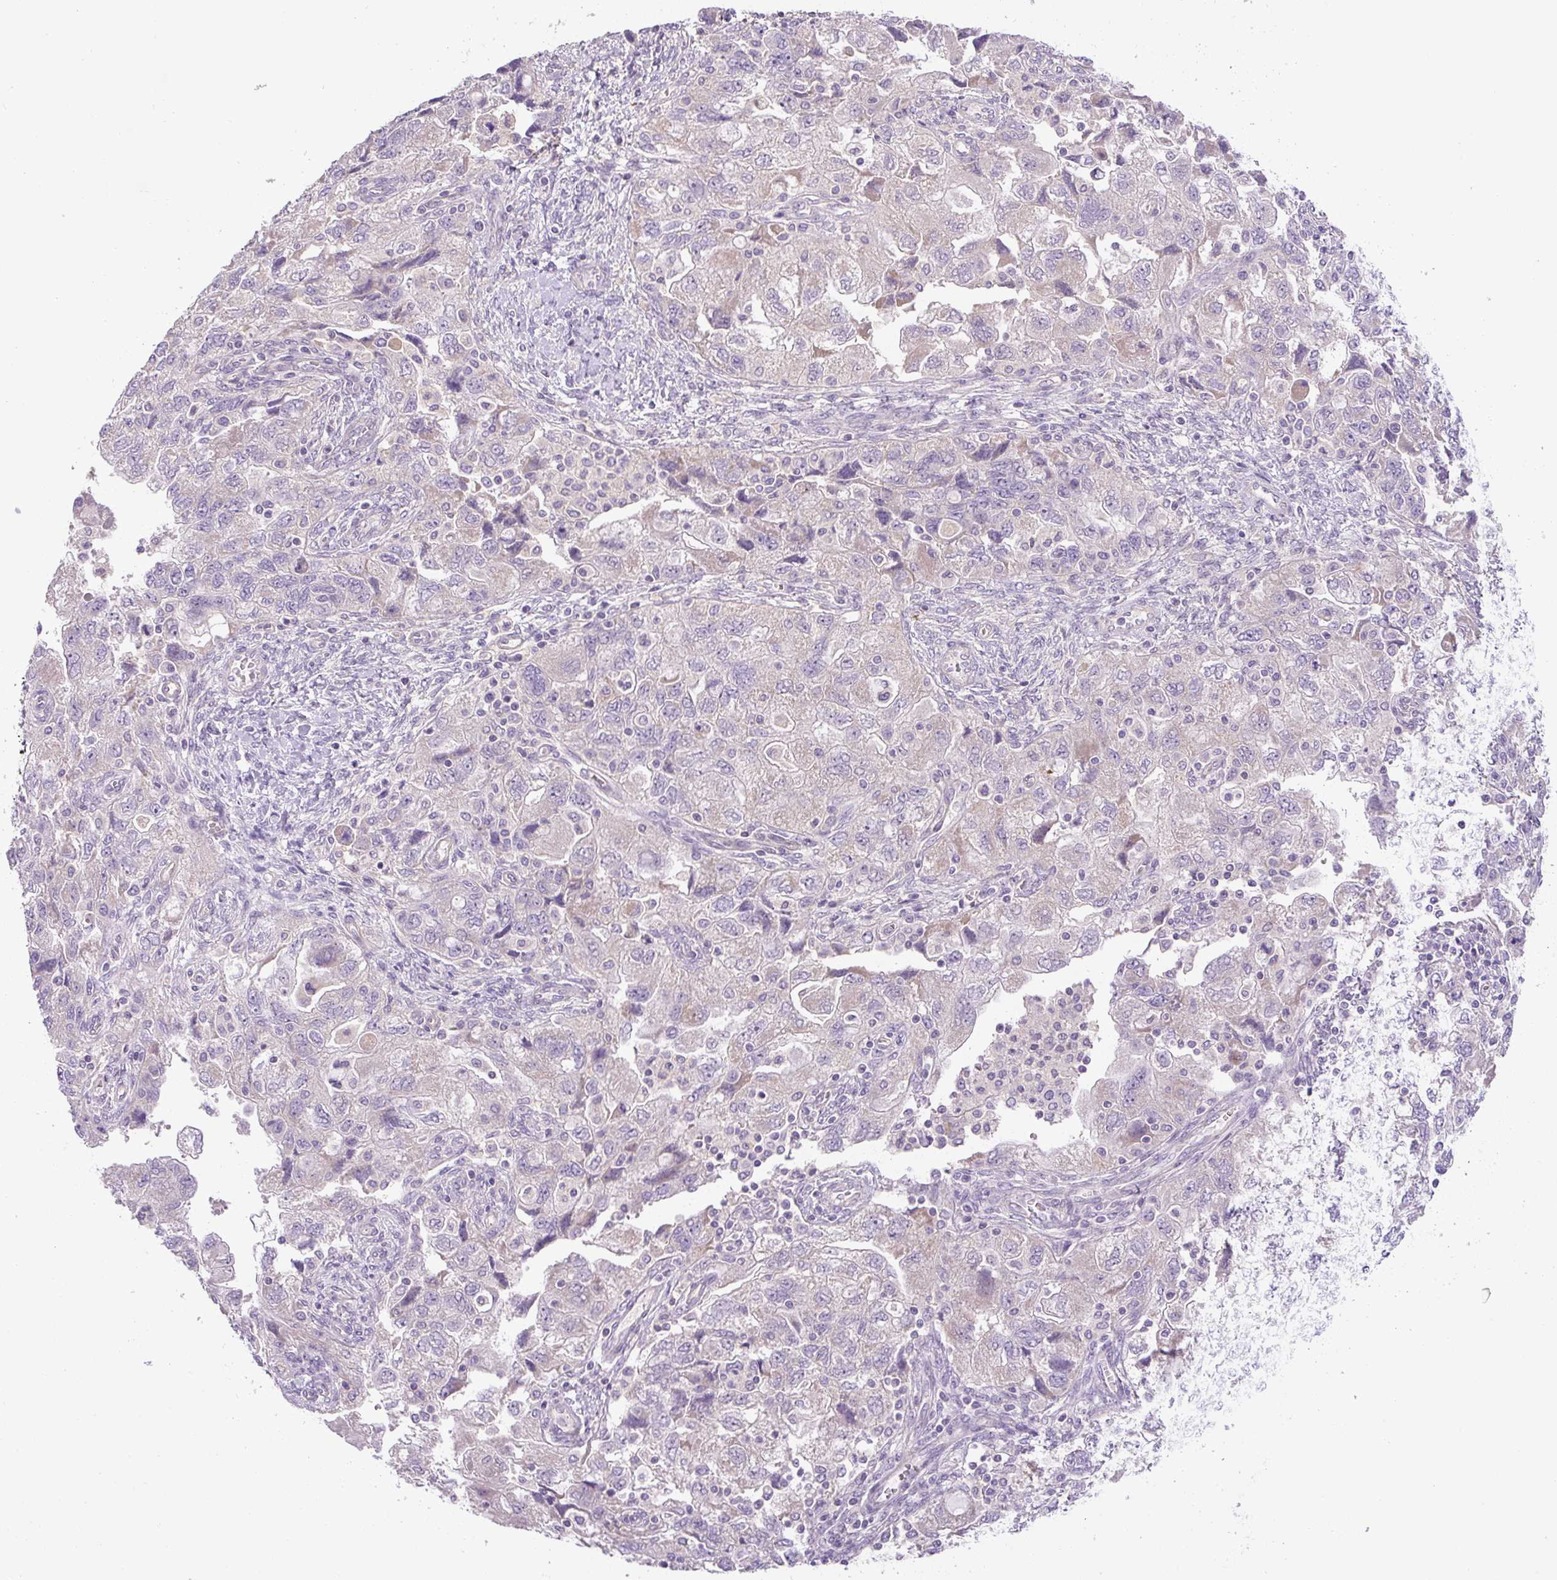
{"staining": {"intensity": "negative", "quantity": "none", "location": "none"}, "tissue": "ovarian cancer", "cell_type": "Tumor cells", "image_type": "cancer", "snomed": [{"axis": "morphology", "description": "Carcinoma, NOS"}, {"axis": "morphology", "description": "Cystadenocarcinoma, serous, NOS"}, {"axis": "topography", "description": "Ovary"}], "caption": "Tumor cells show no significant staining in ovarian carcinoma. Brightfield microscopy of IHC stained with DAB (3,3'-diaminobenzidine) (brown) and hematoxylin (blue), captured at high magnification.", "gene": "UBL3", "patient": {"sex": "female", "age": 69}}